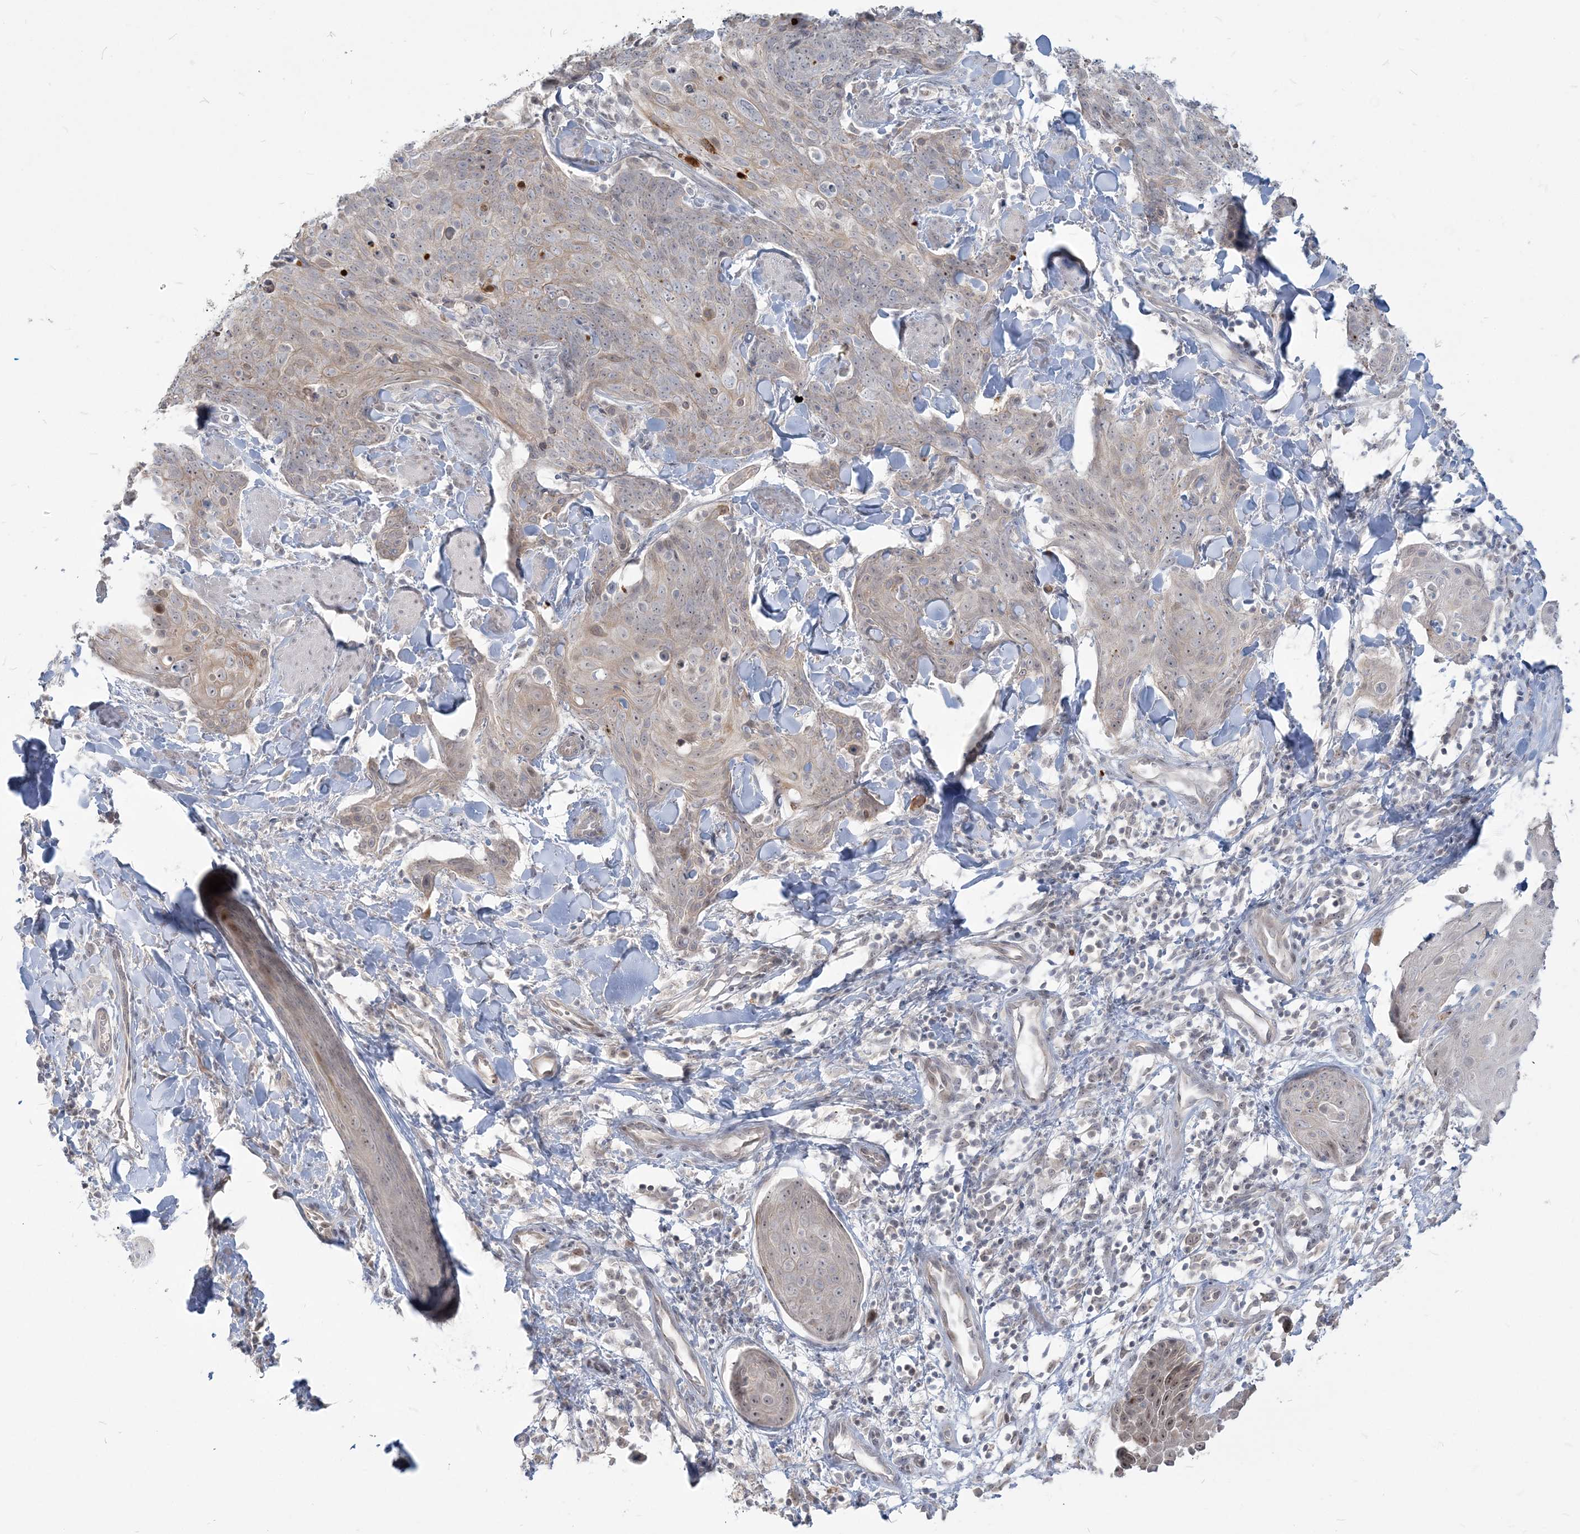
{"staining": {"intensity": "weak", "quantity": "<25%", "location": "cytoplasmic/membranous"}, "tissue": "skin cancer", "cell_type": "Tumor cells", "image_type": "cancer", "snomed": [{"axis": "morphology", "description": "Squamous cell carcinoma, NOS"}, {"axis": "topography", "description": "Skin"}, {"axis": "topography", "description": "Vulva"}], "caption": "An IHC micrograph of skin cancer (squamous cell carcinoma) is shown. There is no staining in tumor cells of skin cancer (squamous cell carcinoma). (Immunohistochemistry (ihc), brightfield microscopy, high magnification).", "gene": "SDAD1", "patient": {"sex": "female", "age": 85}}